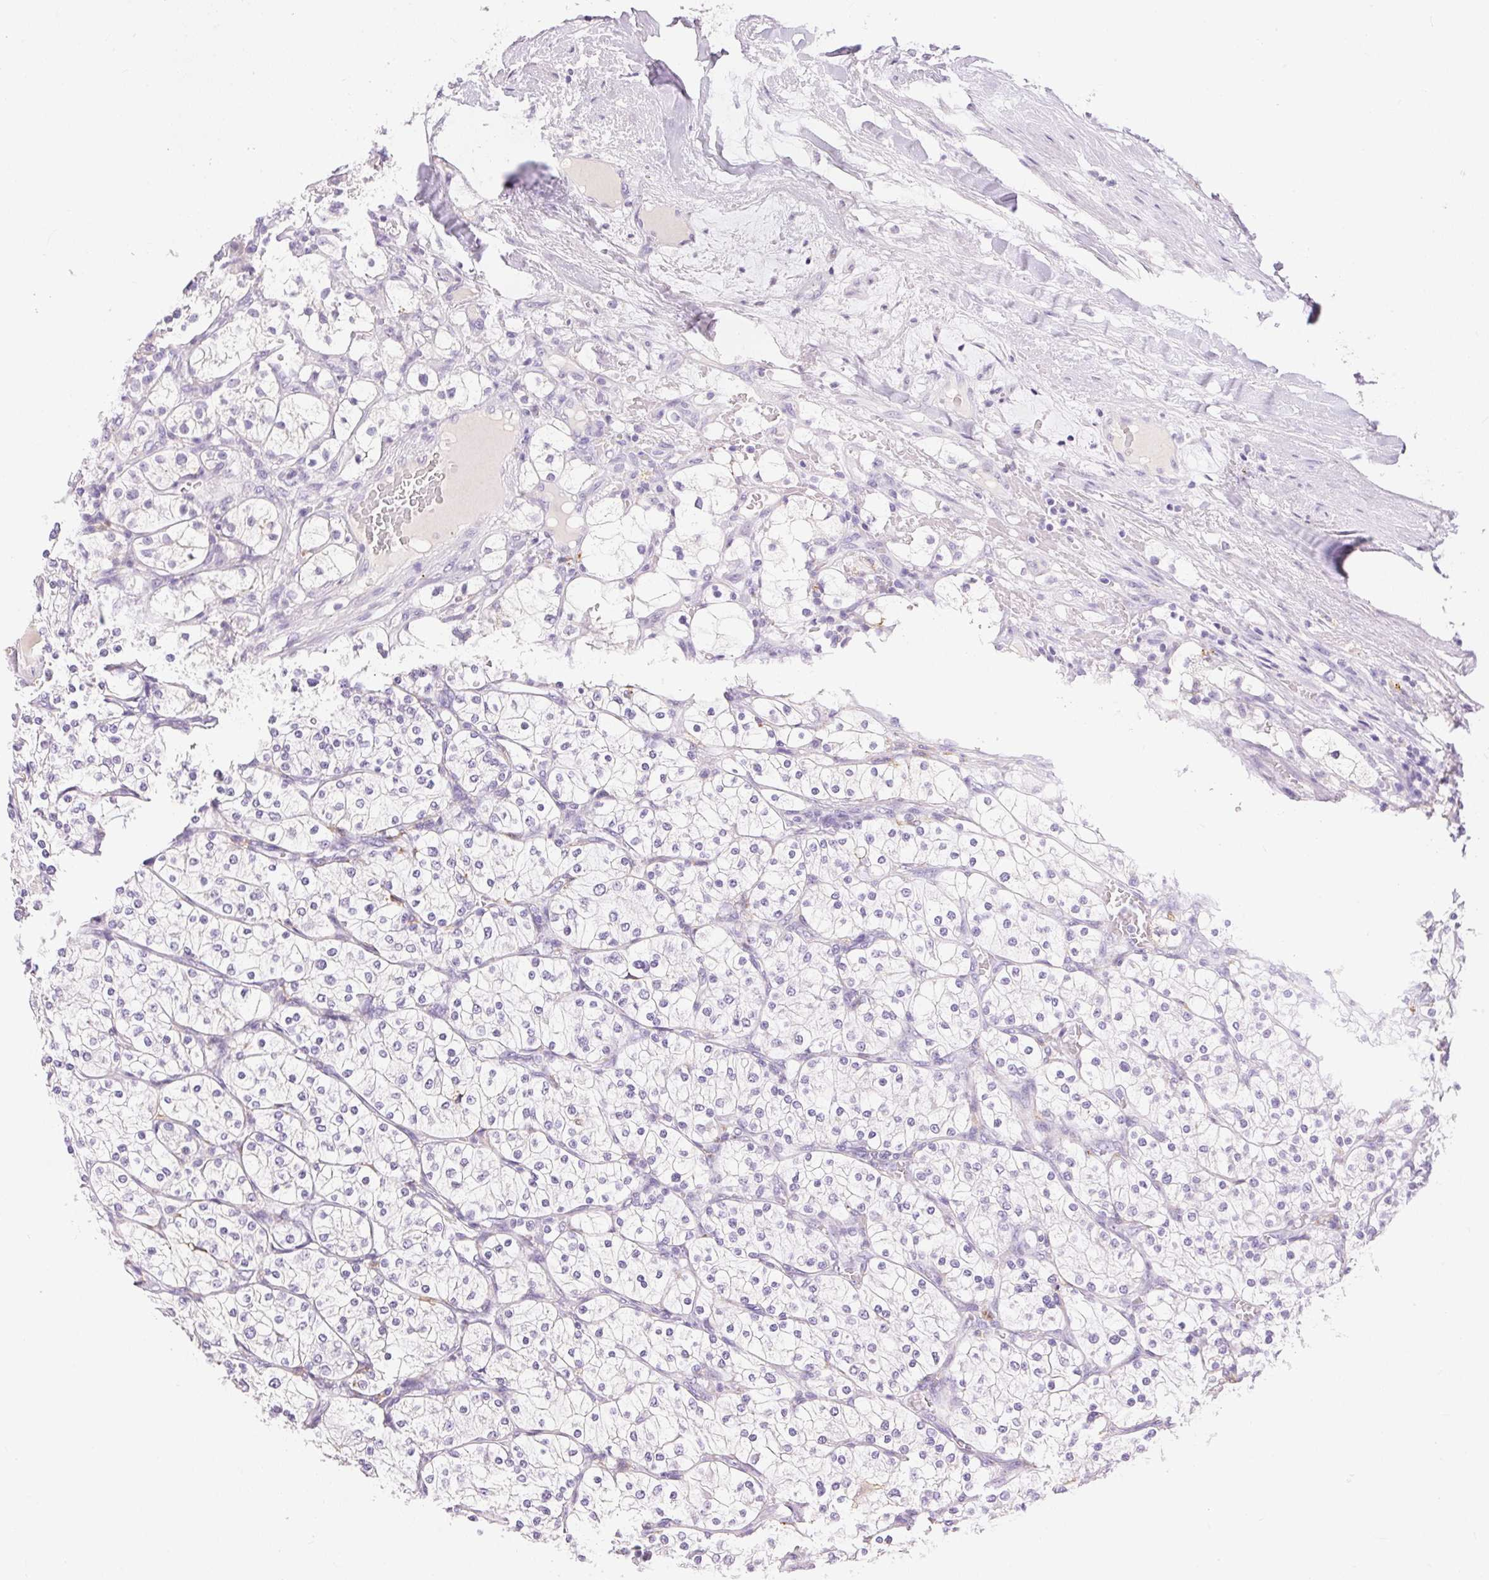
{"staining": {"intensity": "negative", "quantity": "none", "location": "none"}, "tissue": "renal cancer", "cell_type": "Tumor cells", "image_type": "cancer", "snomed": [{"axis": "morphology", "description": "Adenocarcinoma, NOS"}, {"axis": "topography", "description": "Kidney"}], "caption": "Immunohistochemistry of renal adenocarcinoma exhibits no positivity in tumor cells. (Brightfield microscopy of DAB IHC at high magnification).", "gene": "PNLIPRP3", "patient": {"sex": "male", "age": 80}}